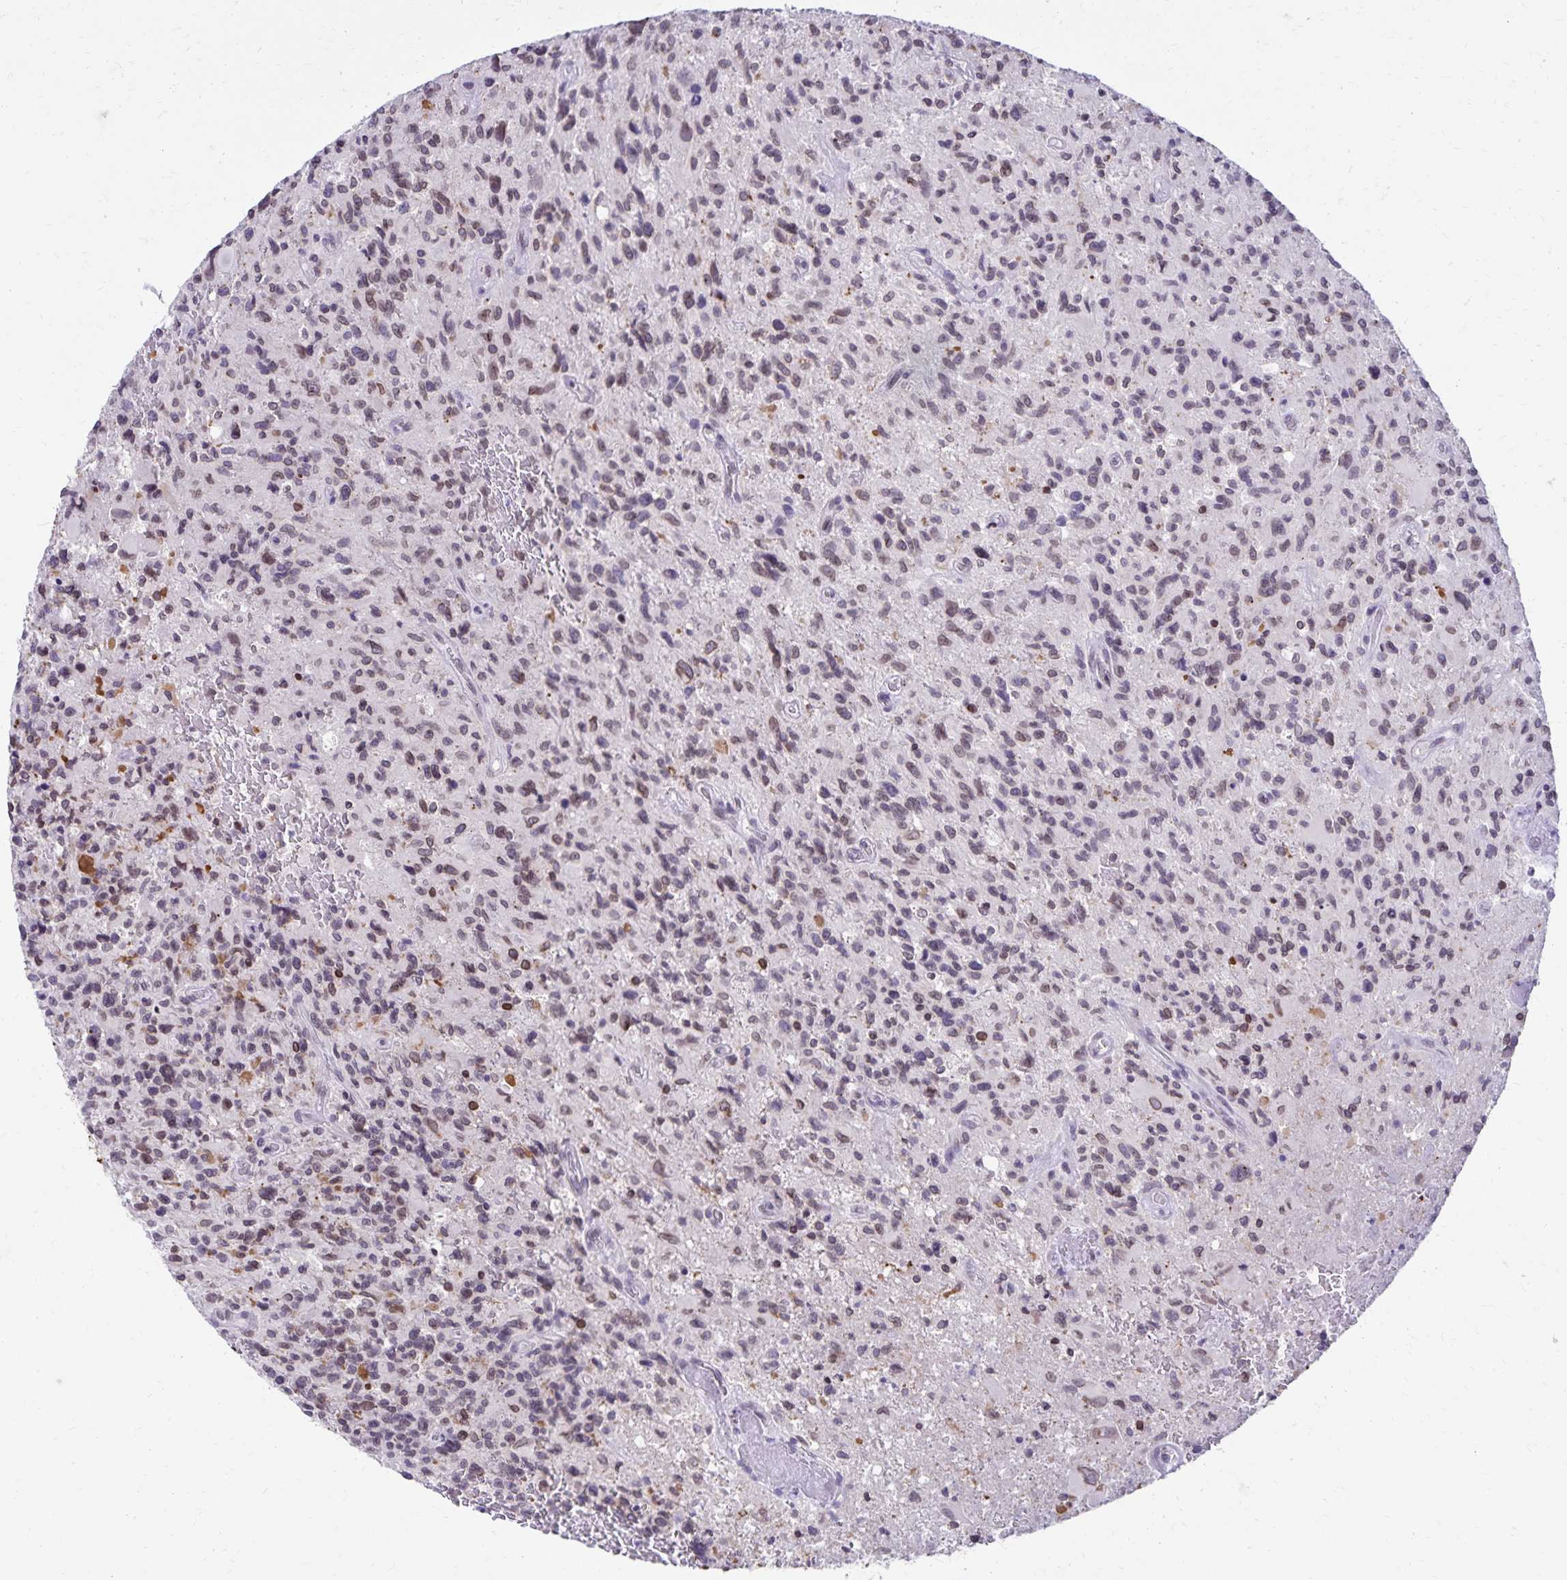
{"staining": {"intensity": "weak", "quantity": "25%-75%", "location": "nuclear"}, "tissue": "glioma", "cell_type": "Tumor cells", "image_type": "cancer", "snomed": [{"axis": "morphology", "description": "Glioma, malignant, High grade"}, {"axis": "topography", "description": "Brain"}], "caption": "Protein staining of high-grade glioma (malignant) tissue reveals weak nuclear expression in about 25%-75% of tumor cells.", "gene": "FAM166C", "patient": {"sex": "male", "age": 63}}